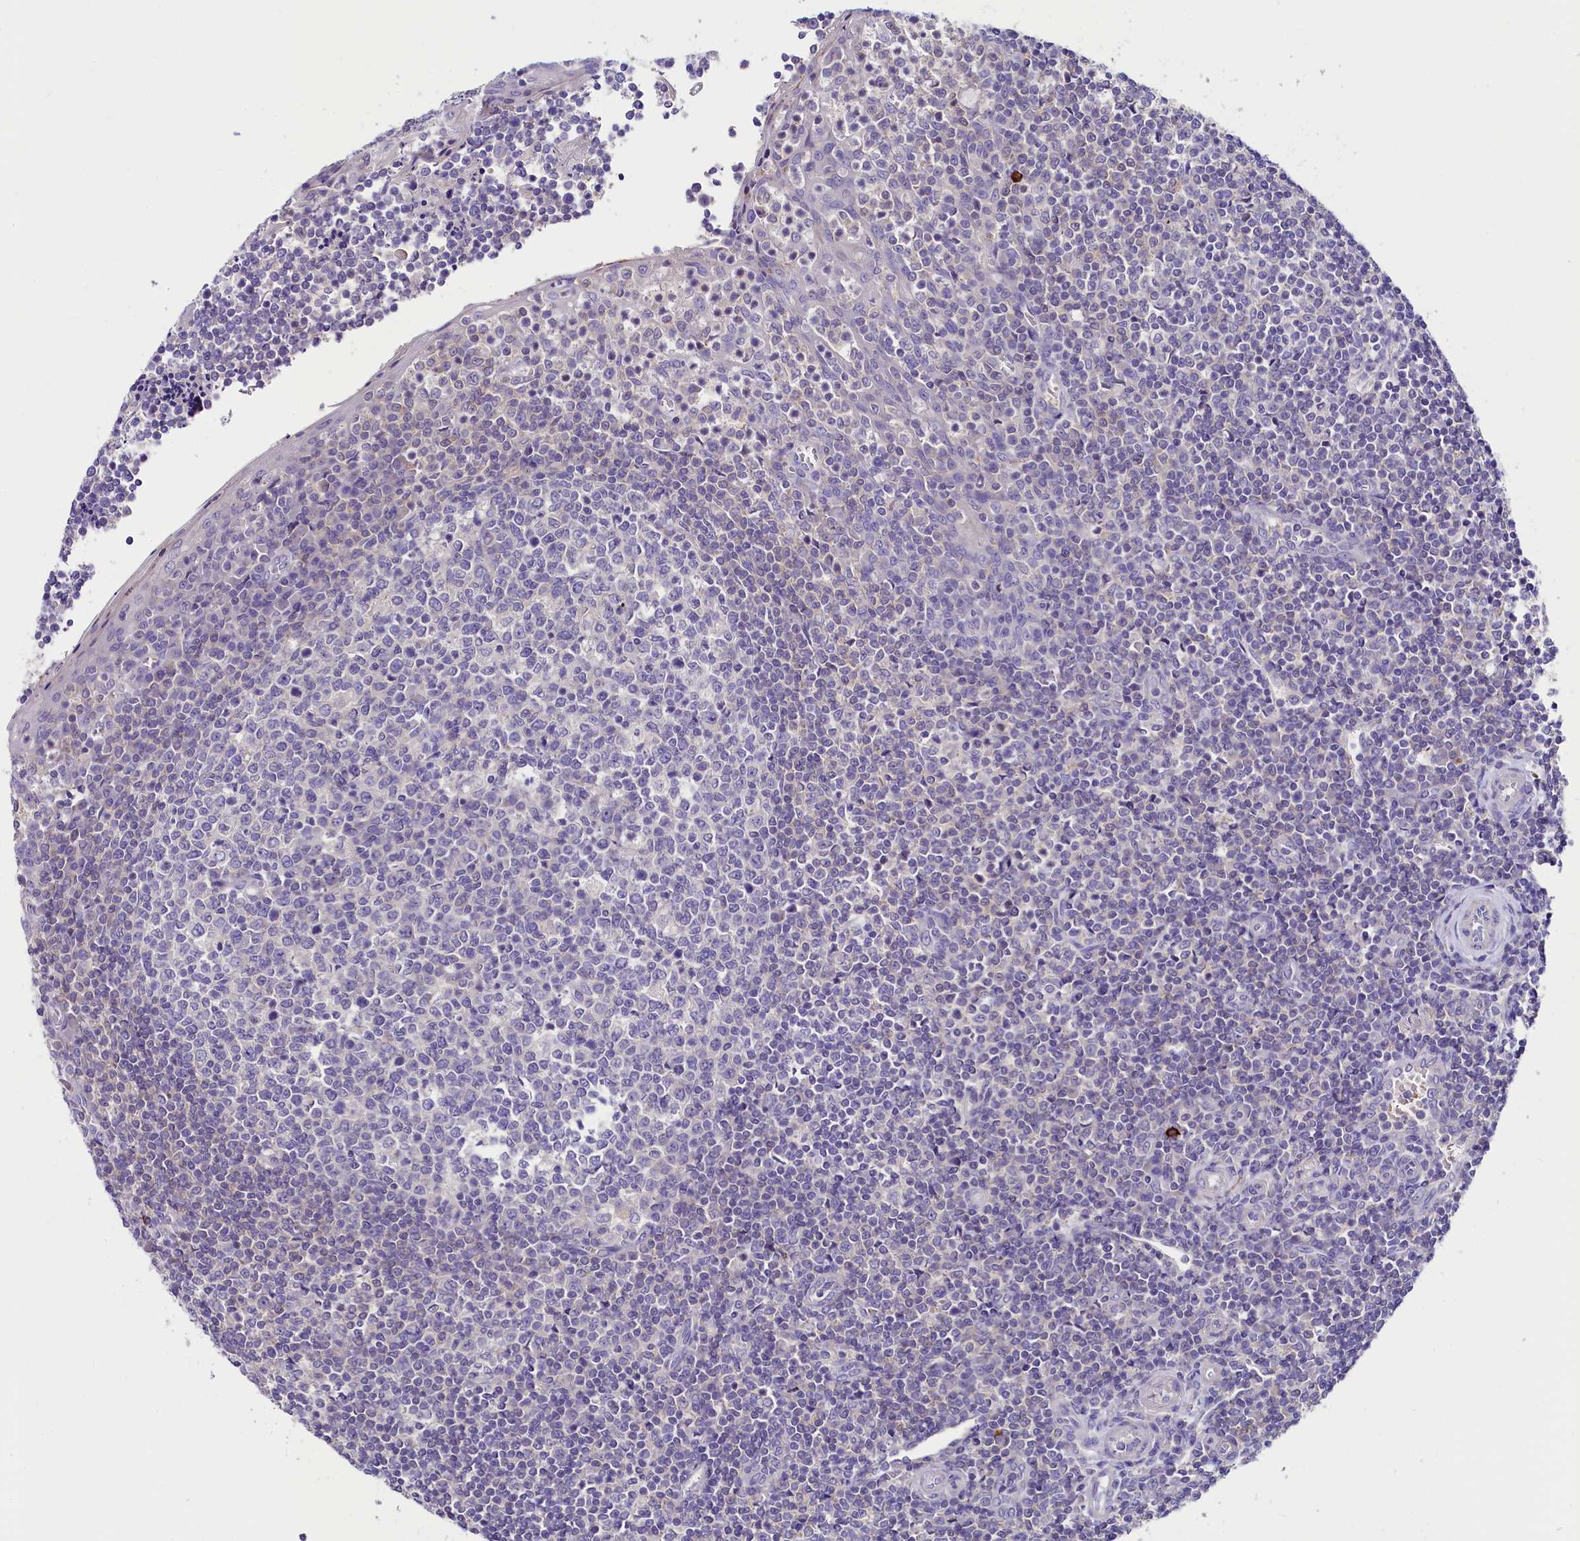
{"staining": {"intensity": "negative", "quantity": "none", "location": "none"}, "tissue": "tonsil", "cell_type": "Germinal center cells", "image_type": "normal", "snomed": [{"axis": "morphology", "description": "Normal tissue, NOS"}, {"axis": "topography", "description": "Tonsil"}], "caption": "Histopathology image shows no protein staining in germinal center cells of benign tonsil. (Immunohistochemistry, brightfield microscopy, high magnification).", "gene": "ABHD5", "patient": {"sex": "female", "age": 19}}